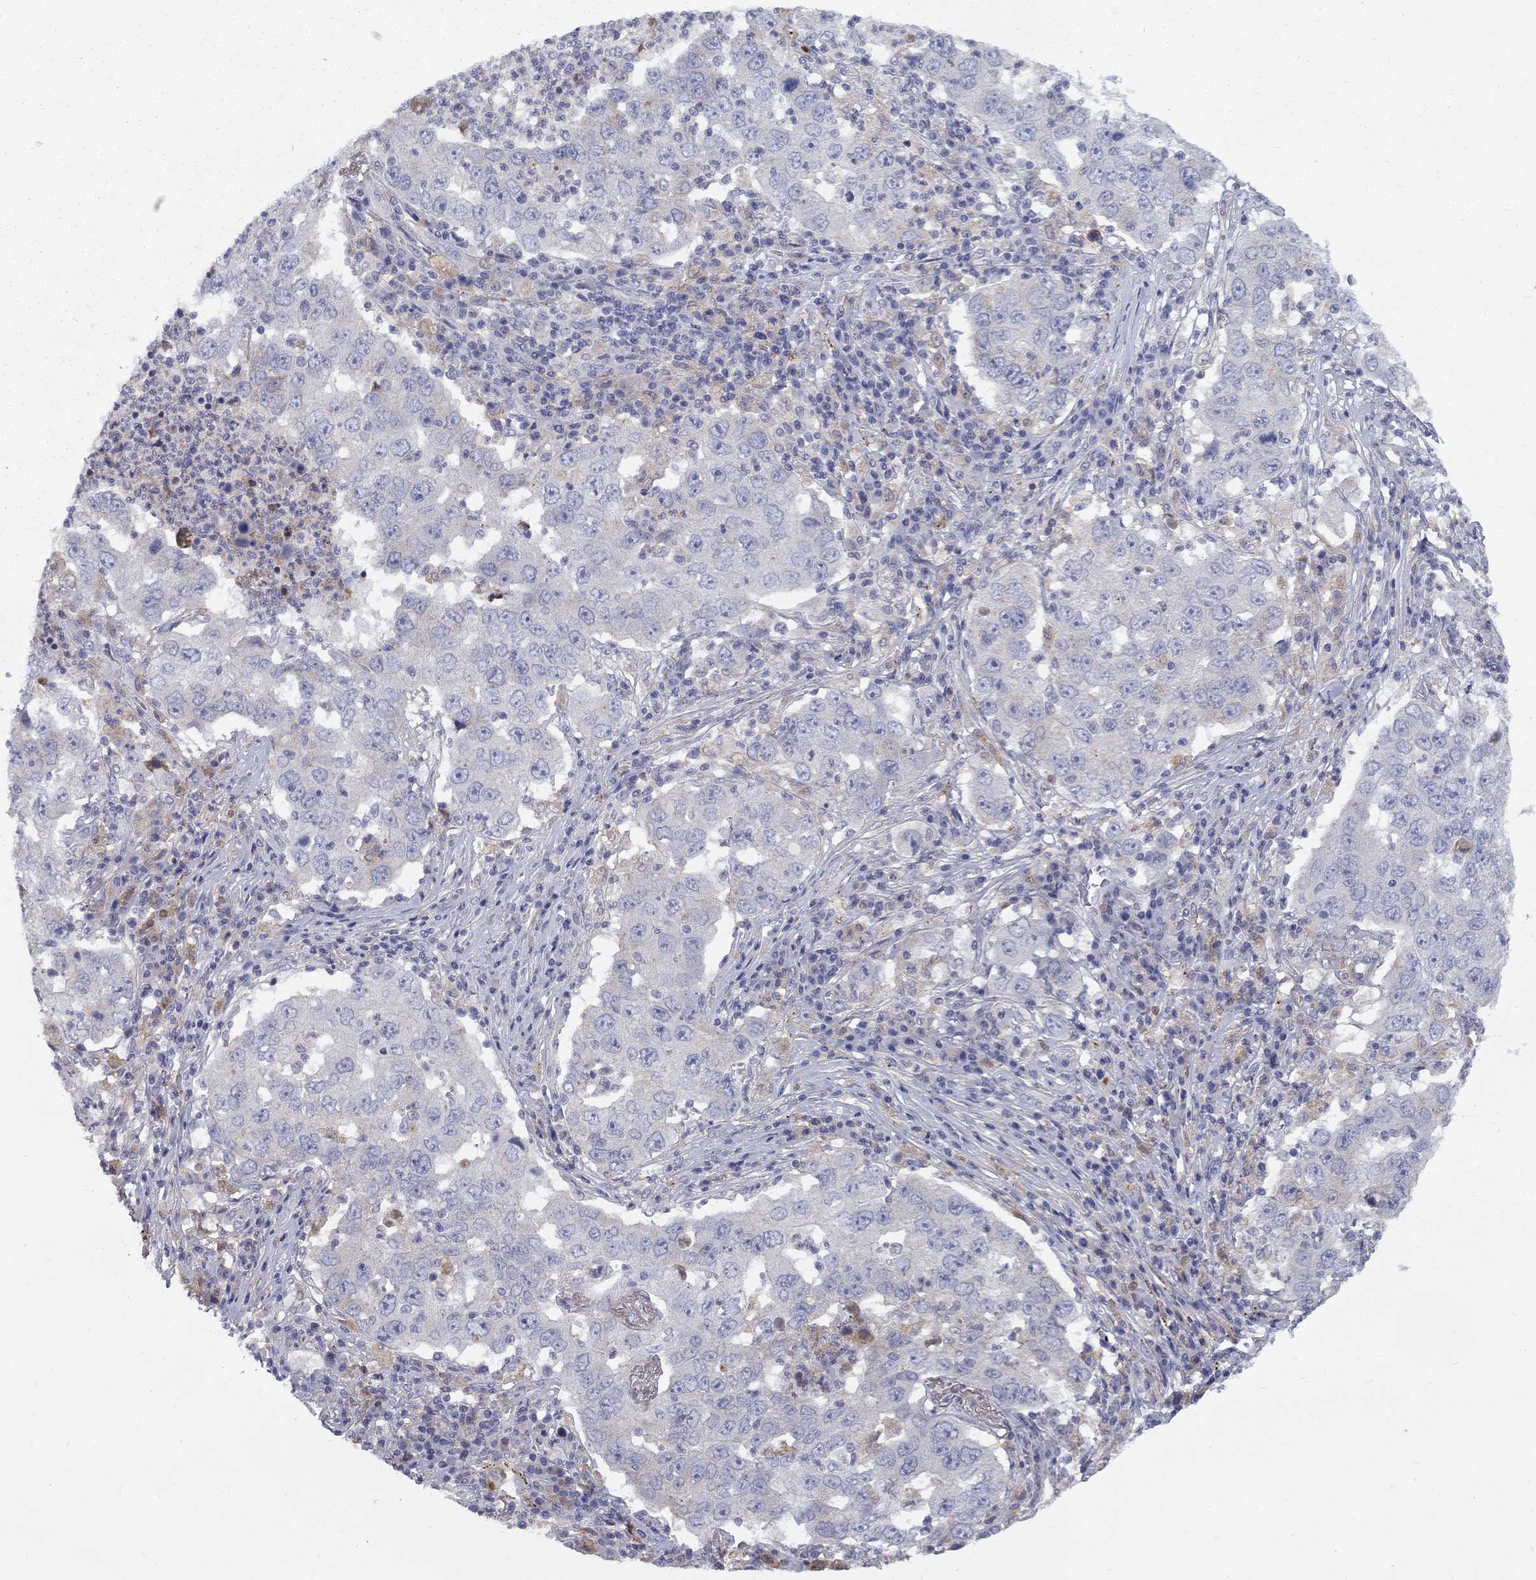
{"staining": {"intensity": "negative", "quantity": "none", "location": "none"}, "tissue": "lung cancer", "cell_type": "Tumor cells", "image_type": "cancer", "snomed": [{"axis": "morphology", "description": "Adenocarcinoma, NOS"}, {"axis": "topography", "description": "Lung"}], "caption": "Histopathology image shows no significant protein expression in tumor cells of adenocarcinoma (lung).", "gene": "EPDR1", "patient": {"sex": "male", "age": 73}}